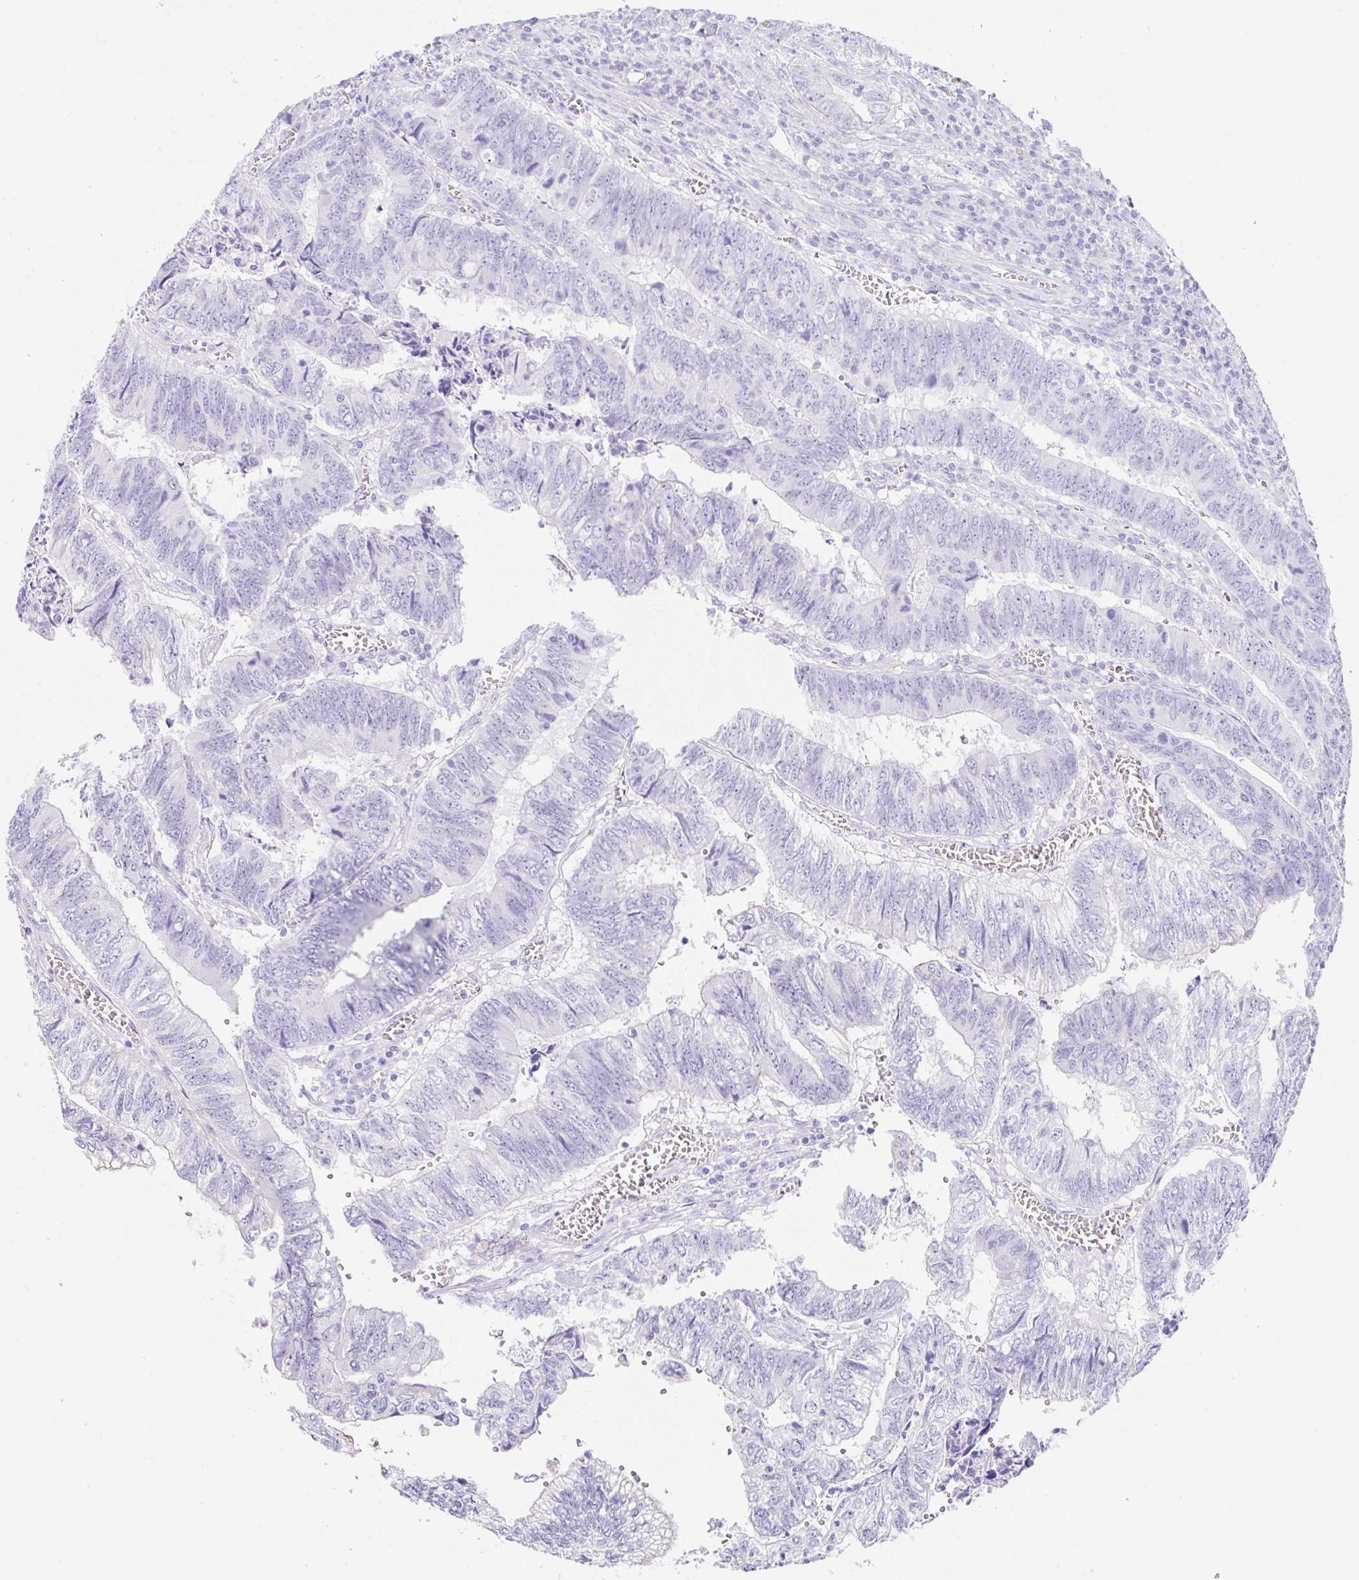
{"staining": {"intensity": "negative", "quantity": "none", "location": "none"}, "tissue": "colorectal cancer", "cell_type": "Tumor cells", "image_type": "cancer", "snomed": [{"axis": "morphology", "description": "Adenocarcinoma, NOS"}, {"axis": "topography", "description": "Colon"}], "caption": "Human colorectal cancer stained for a protein using immunohistochemistry exhibits no positivity in tumor cells.", "gene": "CLDND2", "patient": {"sex": "male", "age": 86}}